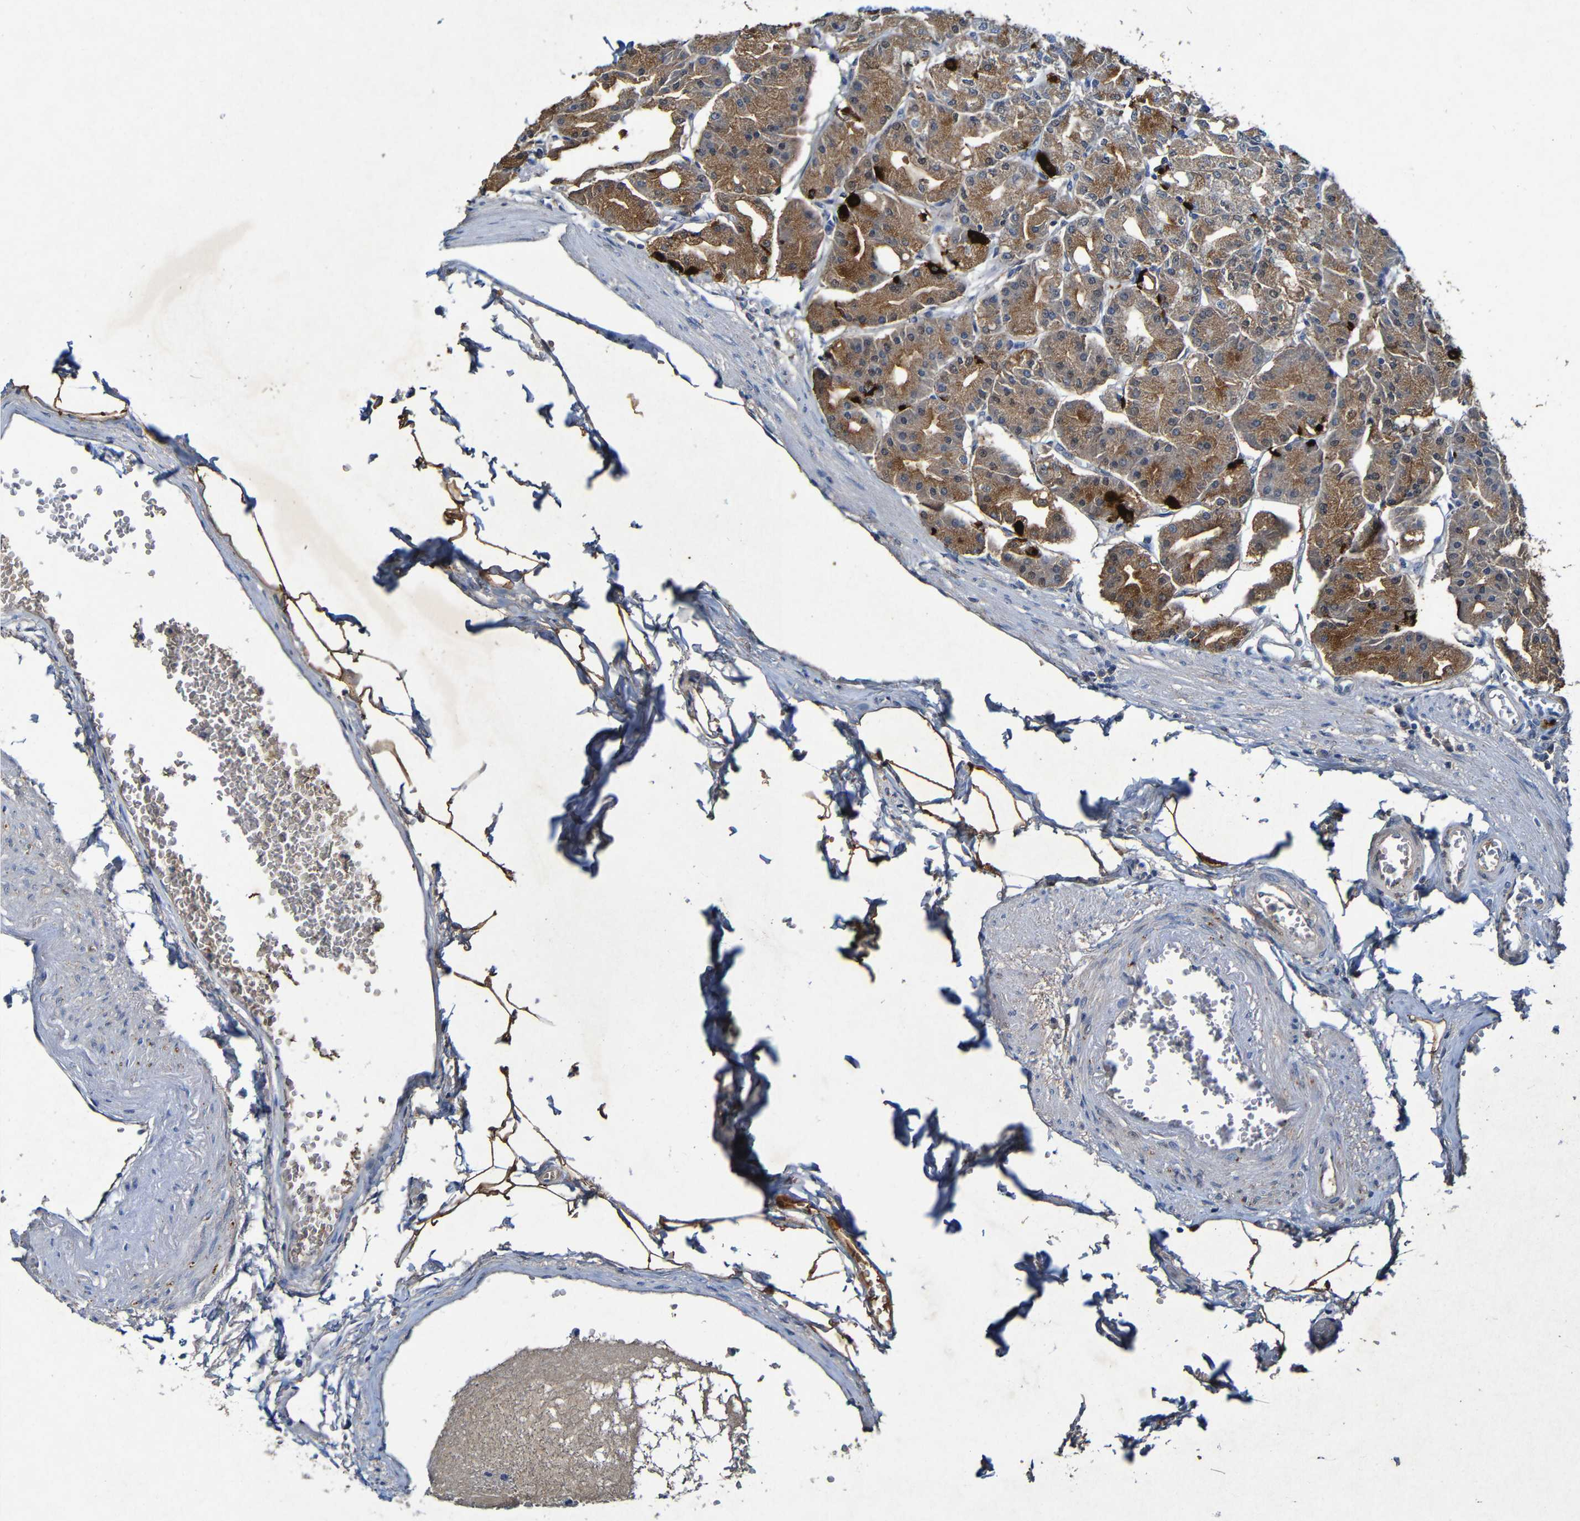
{"staining": {"intensity": "strong", "quantity": "<25%", "location": "cytoplasmic/membranous"}, "tissue": "stomach", "cell_type": "Glandular cells", "image_type": "normal", "snomed": [{"axis": "morphology", "description": "Normal tissue, NOS"}, {"axis": "topography", "description": "Stomach, lower"}], "caption": "Glandular cells exhibit medium levels of strong cytoplasmic/membranous expression in approximately <25% of cells in benign human stomach. The staining was performed using DAB (3,3'-diaminobenzidine) to visualize the protein expression in brown, while the nuclei were stained in blue with hematoxylin (Magnification: 20x).", "gene": "LRRC70", "patient": {"sex": "male", "age": 71}}